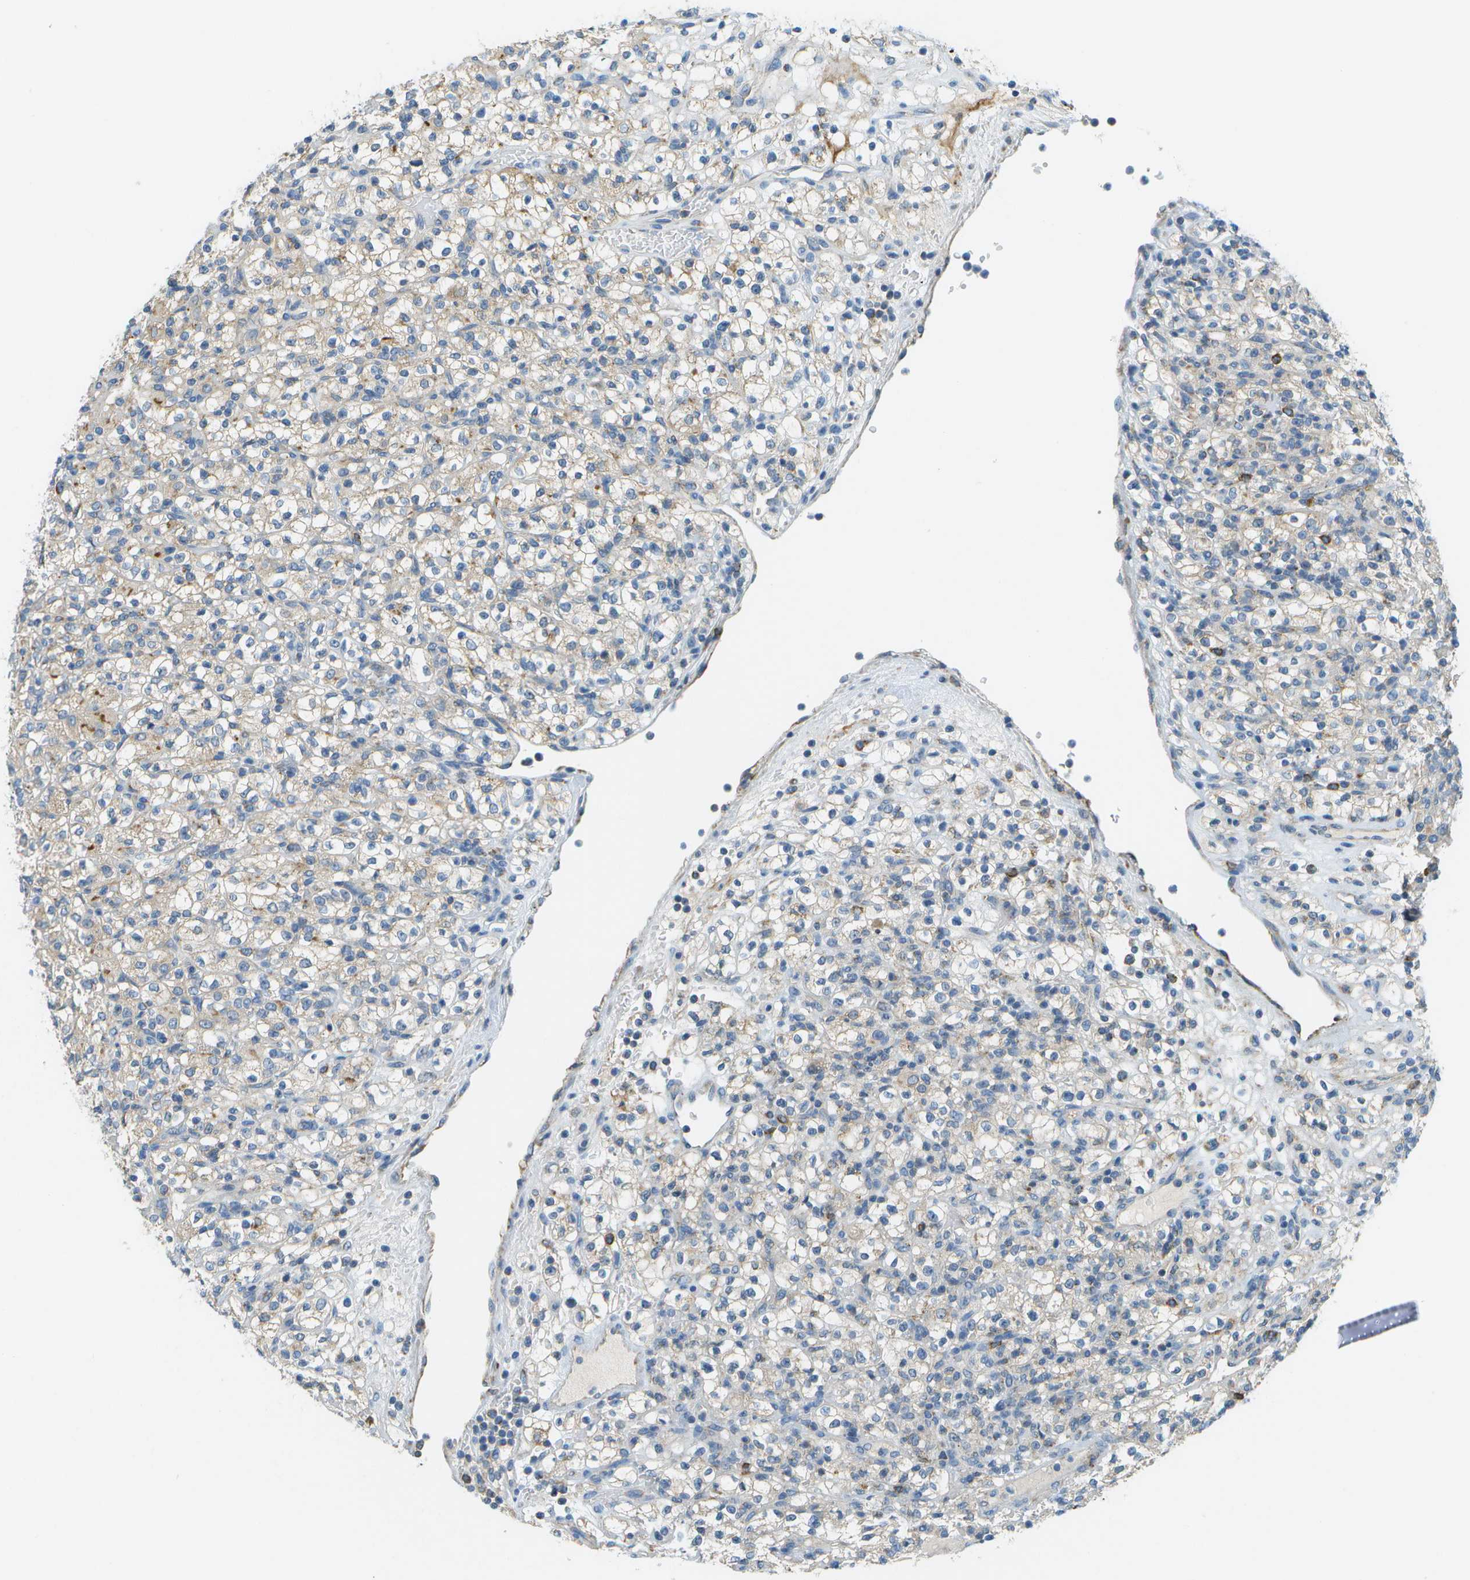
{"staining": {"intensity": "weak", "quantity": "<25%", "location": "cytoplasmic/membranous"}, "tissue": "renal cancer", "cell_type": "Tumor cells", "image_type": "cancer", "snomed": [{"axis": "morphology", "description": "Normal tissue, NOS"}, {"axis": "morphology", "description": "Adenocarcinoma, NOS"}, {"axis": "topography", "description": "Kidney"}], "caption": "IHC of adenocarcinoma (renal) displays no positivity in tumor cells. (Stains: DAB immunohistochemistry with hematoxylin counter stain, Microscopy: brightfield microscopy at high magnification).", "gene": "PTGIS", "patient": {"sex": "female", "age": 72}}